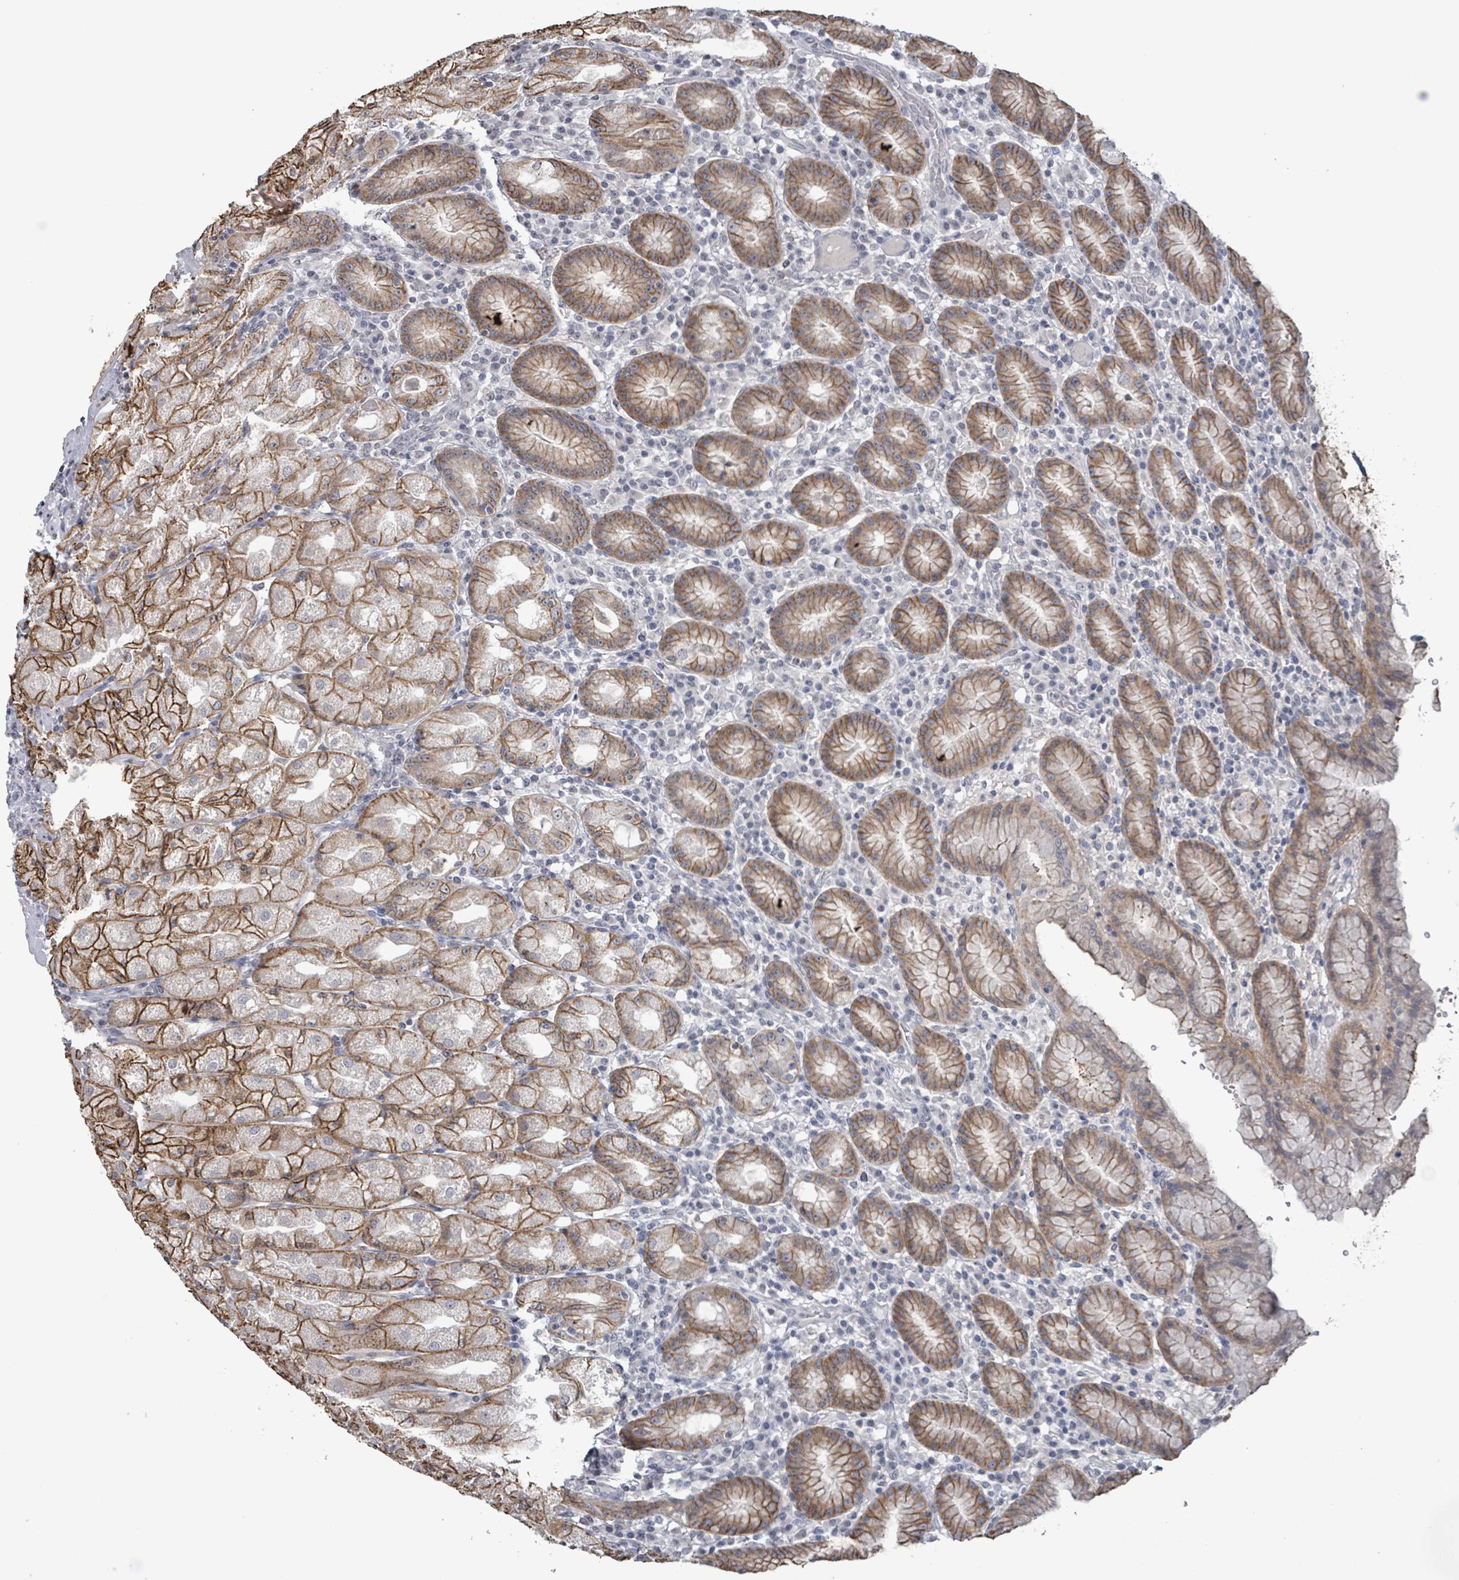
{"staining": {"intensity": "strong", "quantity": ">75%", "location": "cytoplasmic/membranous"}, "tissue": "stomach", "cell_type": "Glandular cells", "image_type": "normal", "snomed": [{"axis": "morphology", "description": "Normal tissue, NOS"}, {"axis": "topography", "description": "Stomach, upper"}], "caption": "DAB (3,3'-diaminobenzidine) immunohistochemical staining of unremarkable stomach exhibits strong cytoplasmic/membranous protein expression in approximately >75% of glandular cells.", "gene": "CA9", "patient": {"sex": "male", "age": 52}}